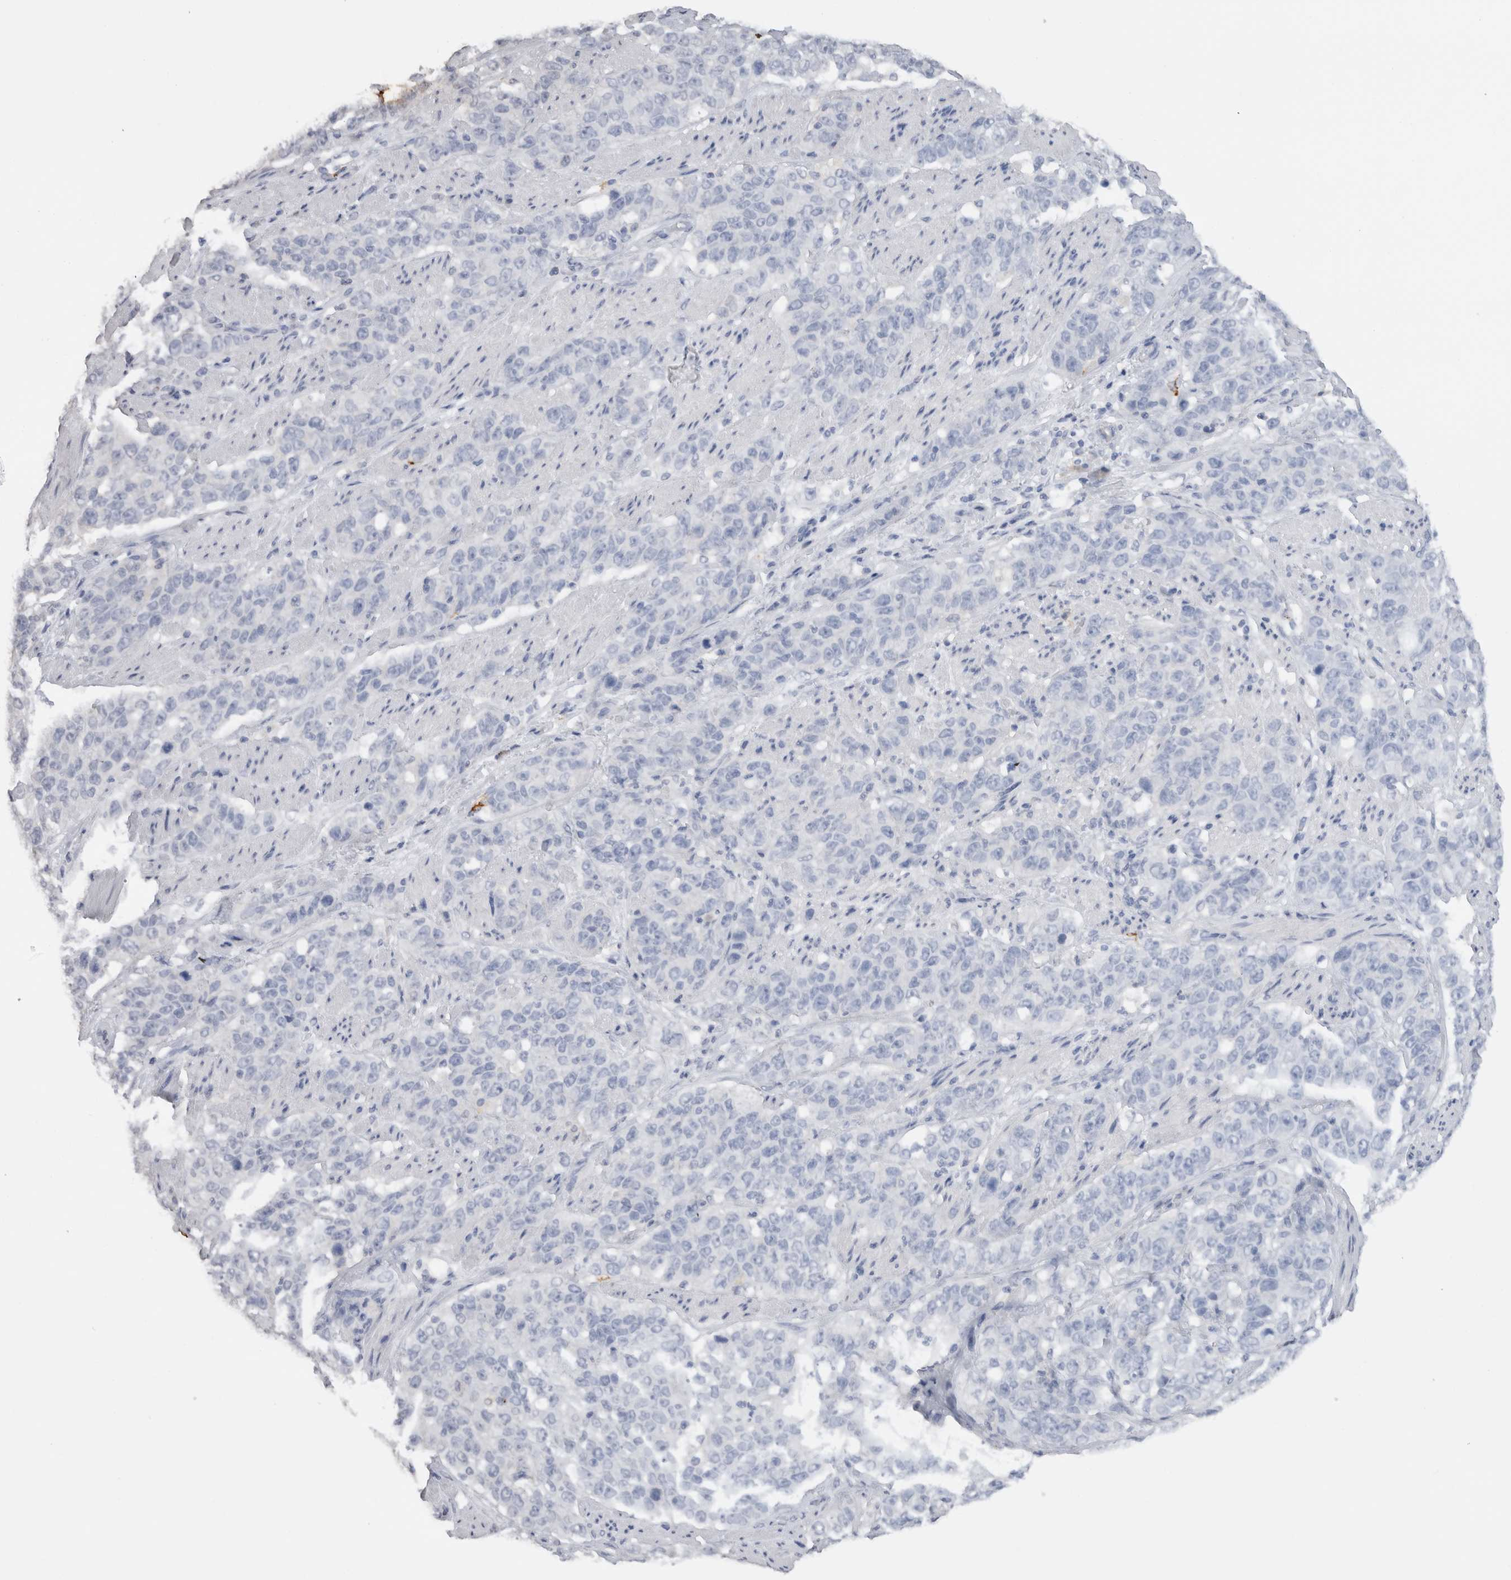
{"staining": {"intensity": "negative", "quantity": "none", "location": "none"}, "tissue": "stomach cancer", "cell_type": "Tumor cells", "image_type": "cancer", "snomed": [{"axis": "morphology", "description": "Adenocarcinoma, NOS"}, {"axis": "topography", "description": "Stomach"}], "caption": "IHC of stomach cancer shows no expression in tumor cells.", "gene": "LAMP3", "patient": {"sex": "male", "age": 48}}